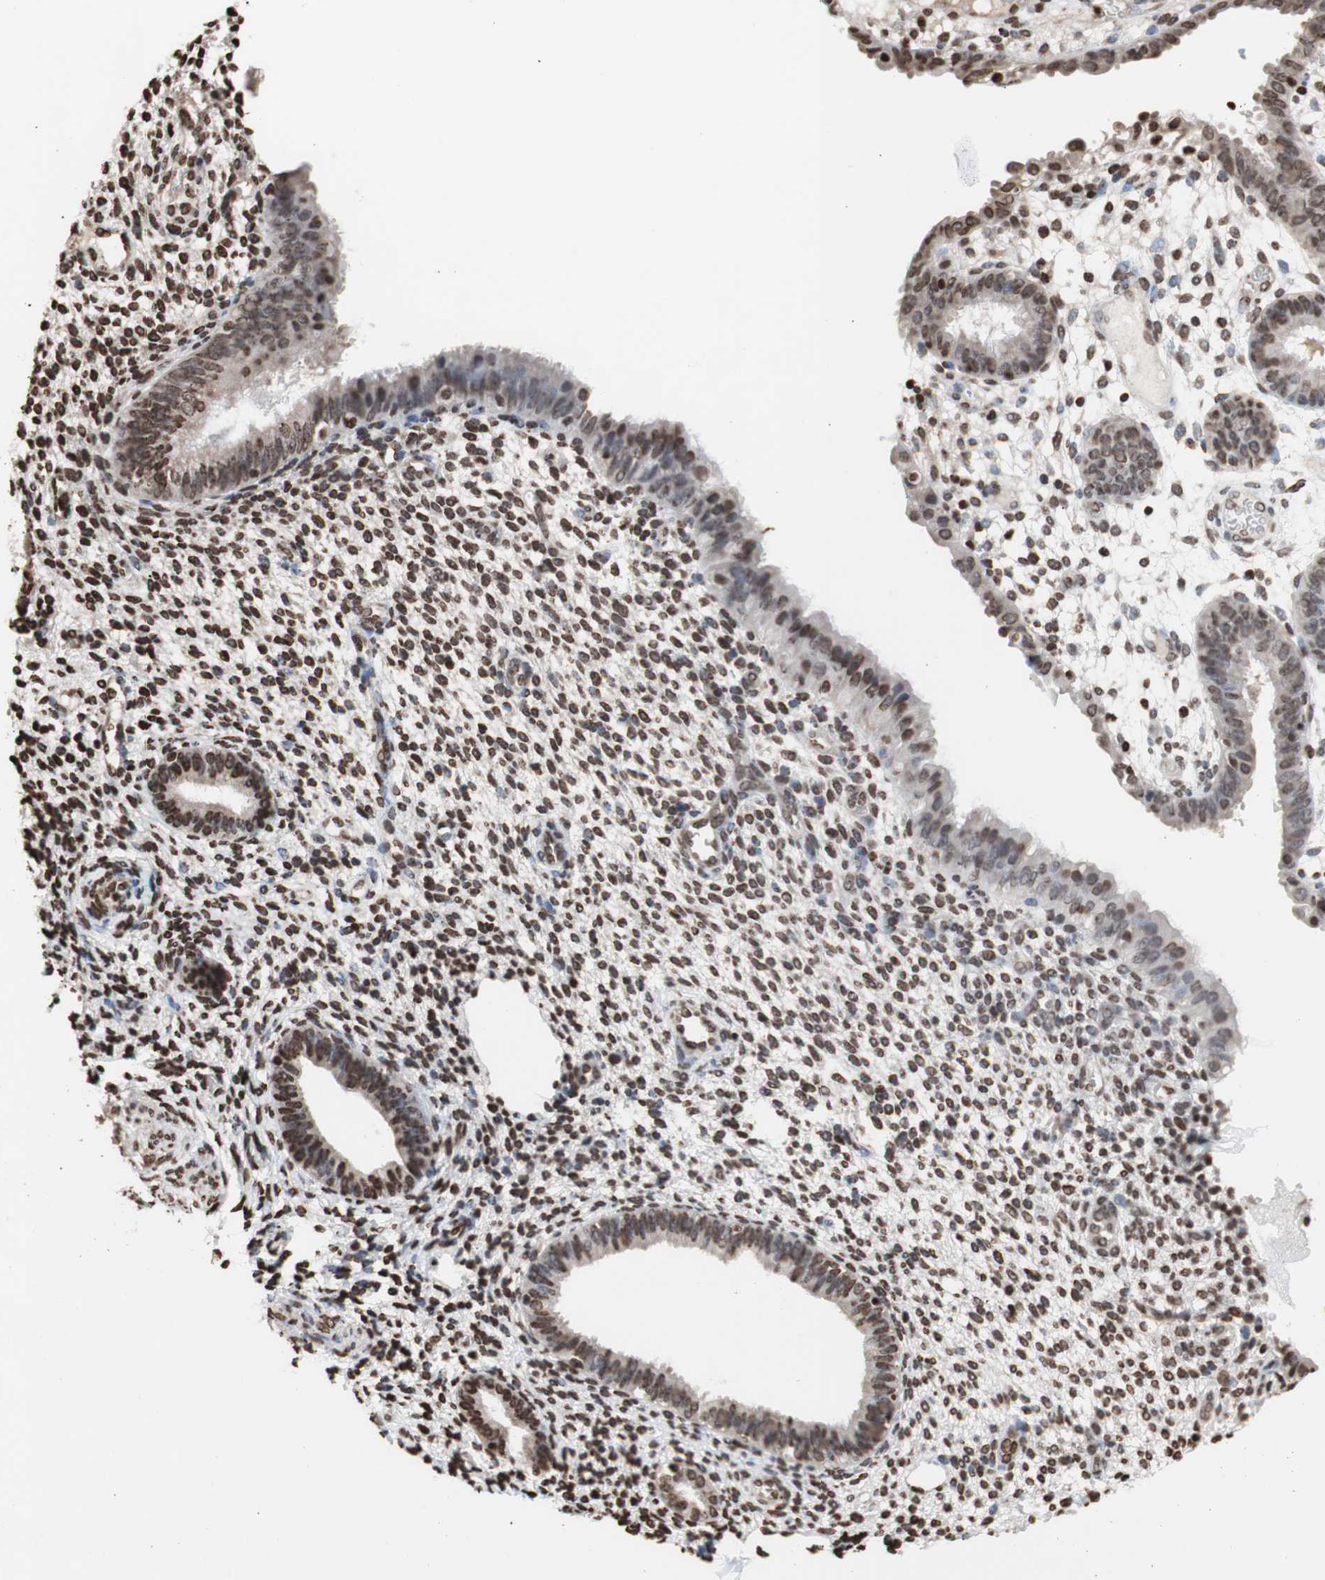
{"staining": {"intensity": "moderate", "quantity": ">75%", "location": "nuclear"}, "tissue": "endometrium", "cell_type": "Cells in endometrial stroma", "image_type": "normal", "snomed": [{"axis": "morphology", "description": "Normal tissue, NOS"}, {"axis": "topography", "description": "Endometrium"}], "caption": "Brown immunohistochemical staining in unremarkable human endometrium reveals moderate nuclear staining in about >75% of cells in endometrial stroma.", "gene": "SNAI2", "patient": {"sex": "female", "age": 61}}